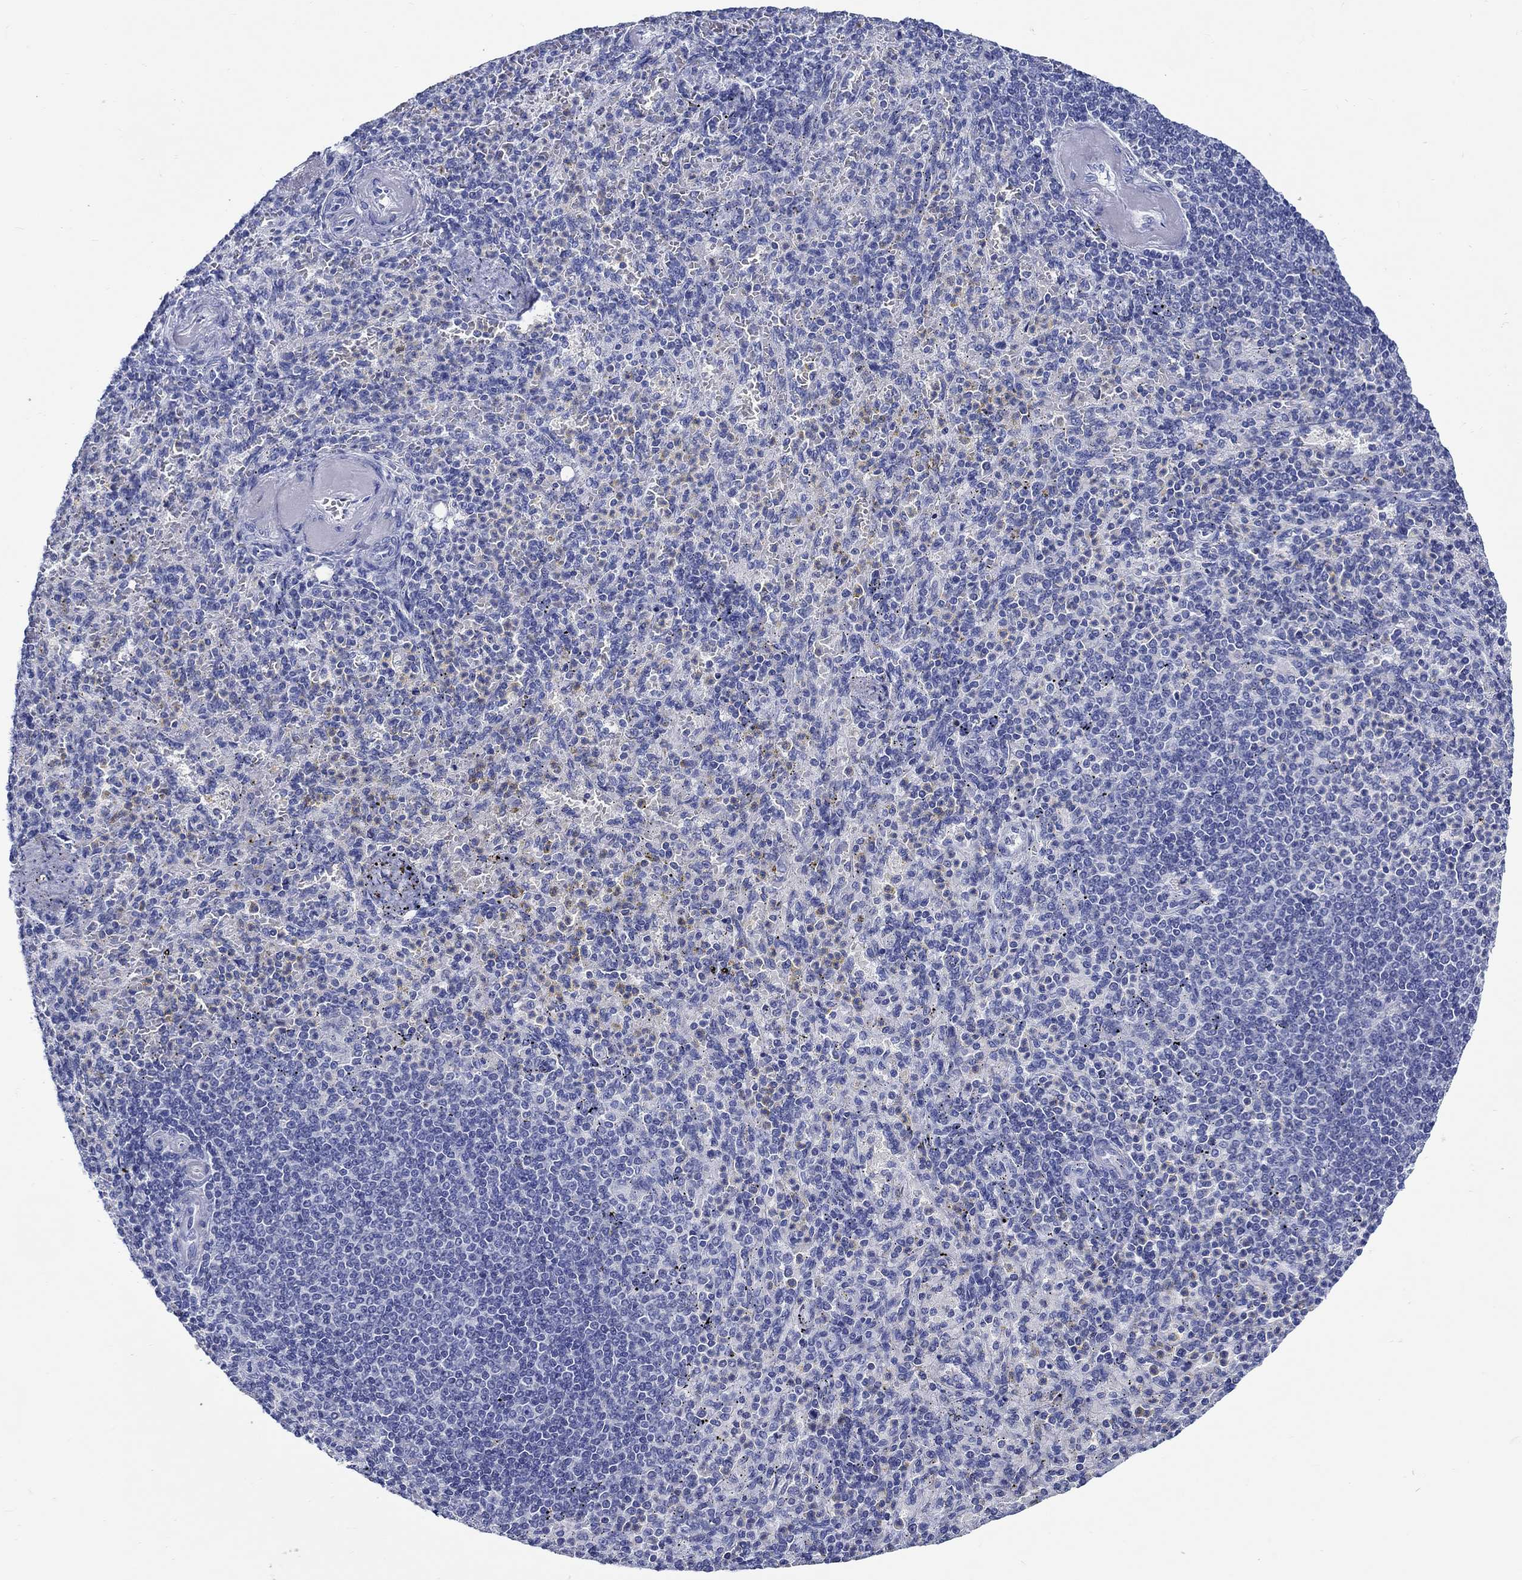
{"staining": {"intensity": "negative", "quantity": "none", "location": "none"}, "tissue": "spleen", "cell_type": "Cells in red pulp", "image_type": "normal", "snomed": [{"axis": "morphology", "description": "Normal tissue, NOS"}, {"axis": "topography", "description": "Spleen"}], "caption": "IHC photomicrograph of benign human spleen stained for a protein (brown), which exhibits no staining in cells in red pulp.", "gene": "FBXO2", "patient": {"sex": "female", "age": 74}}